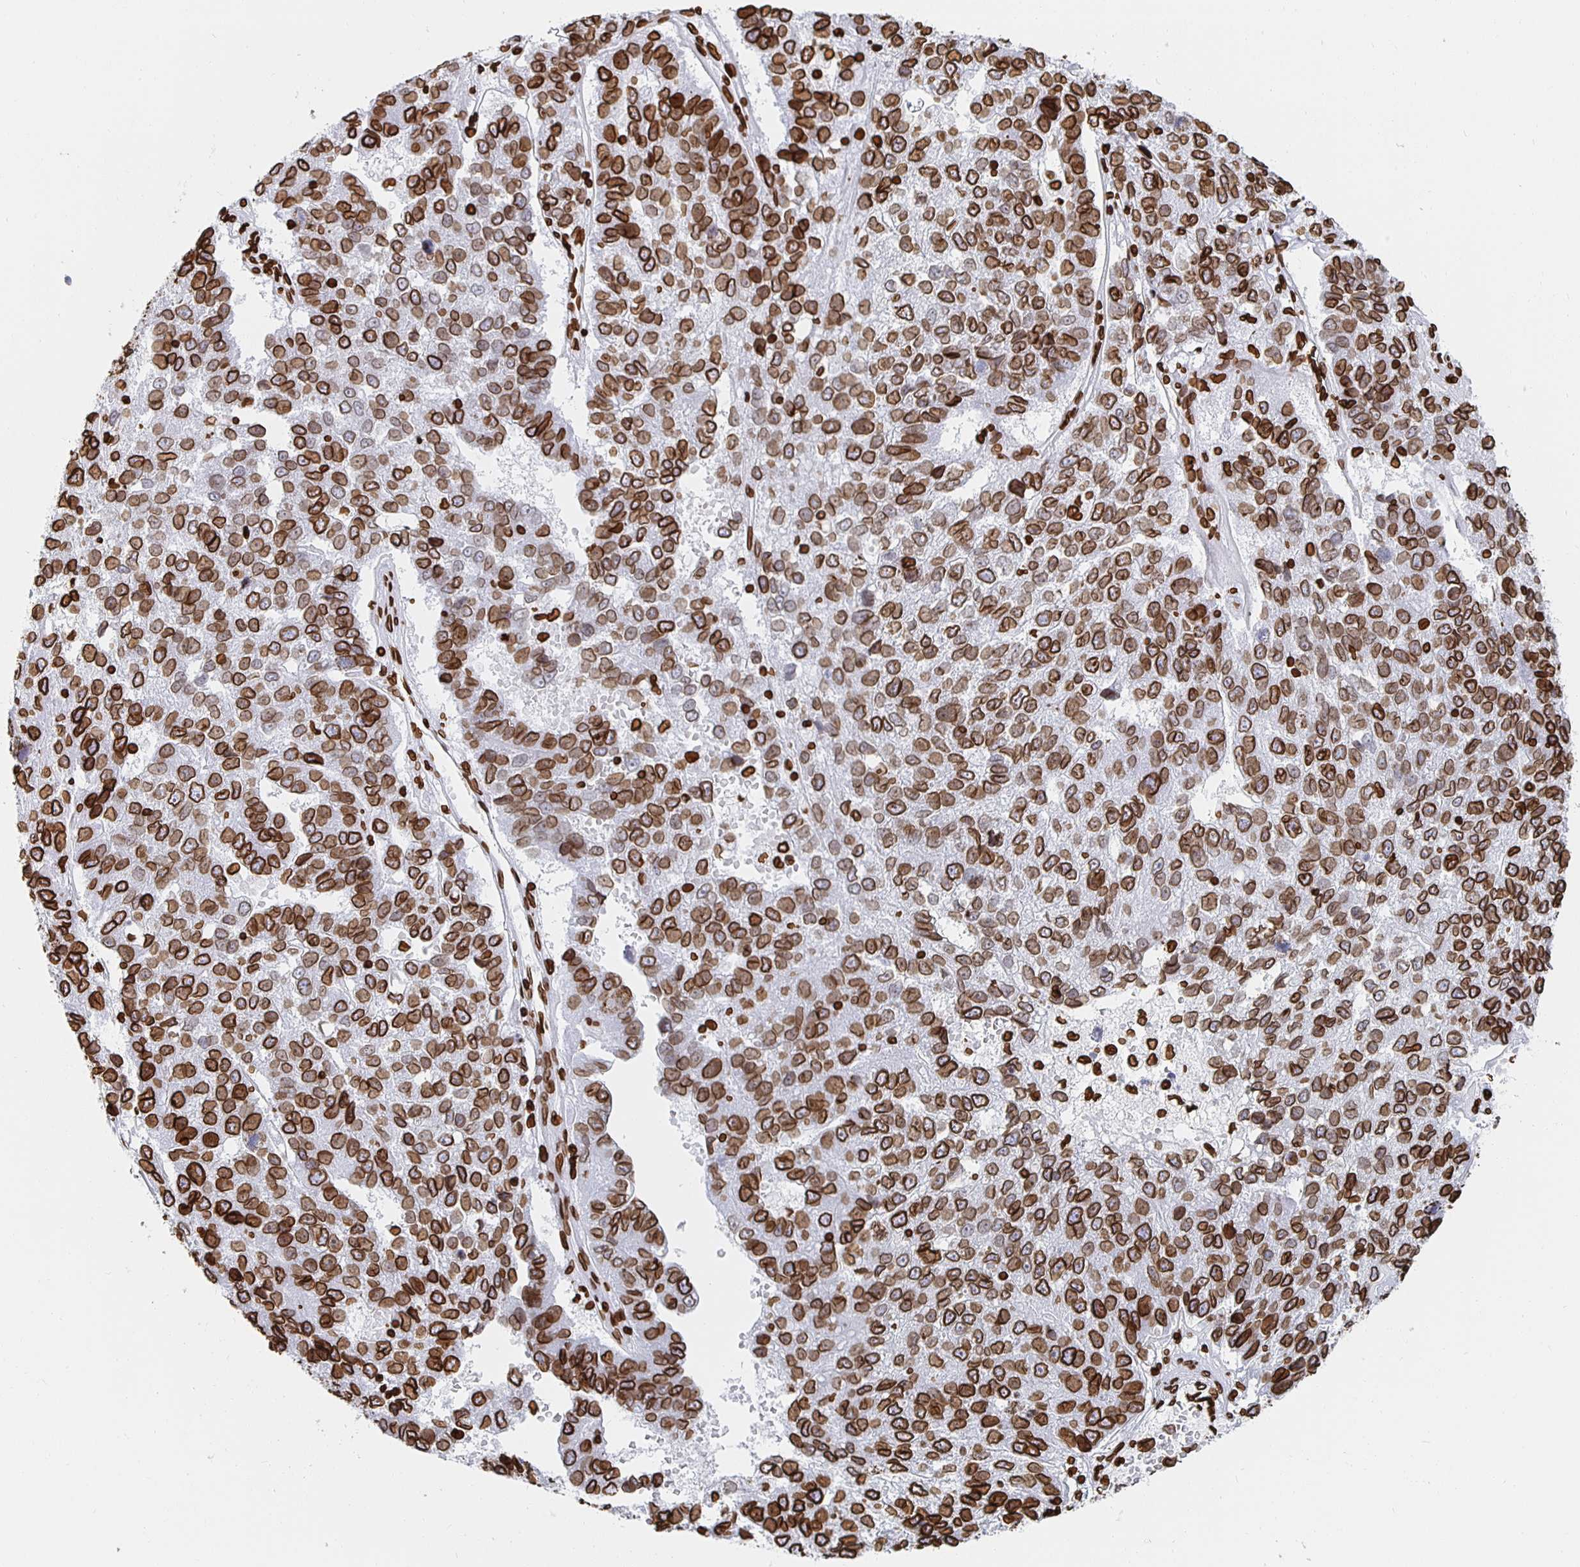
{"staining": {"intensity": "strong", "quantity": ">75%", "location": "cytoplasmic/membranous,nuclear"}, "tissue": "pancreatic cancer", "cell_type": "Tumor cells", "image_type": "cancer", "snomed": [{"axis": "morphology", "description": "Adenocarcinoma, NOS"}, {"axis": "topography", "description": "Pancreas"}], "caption": "Human adenocarcinoma (pancreatic) stained with a brown dye shows strong cytoplasmic/membranous and nuclear positive positivity in about >75% of tumor cells.", "gene": "LMNB1", "patient": {"sex": "female", "age": 61}}